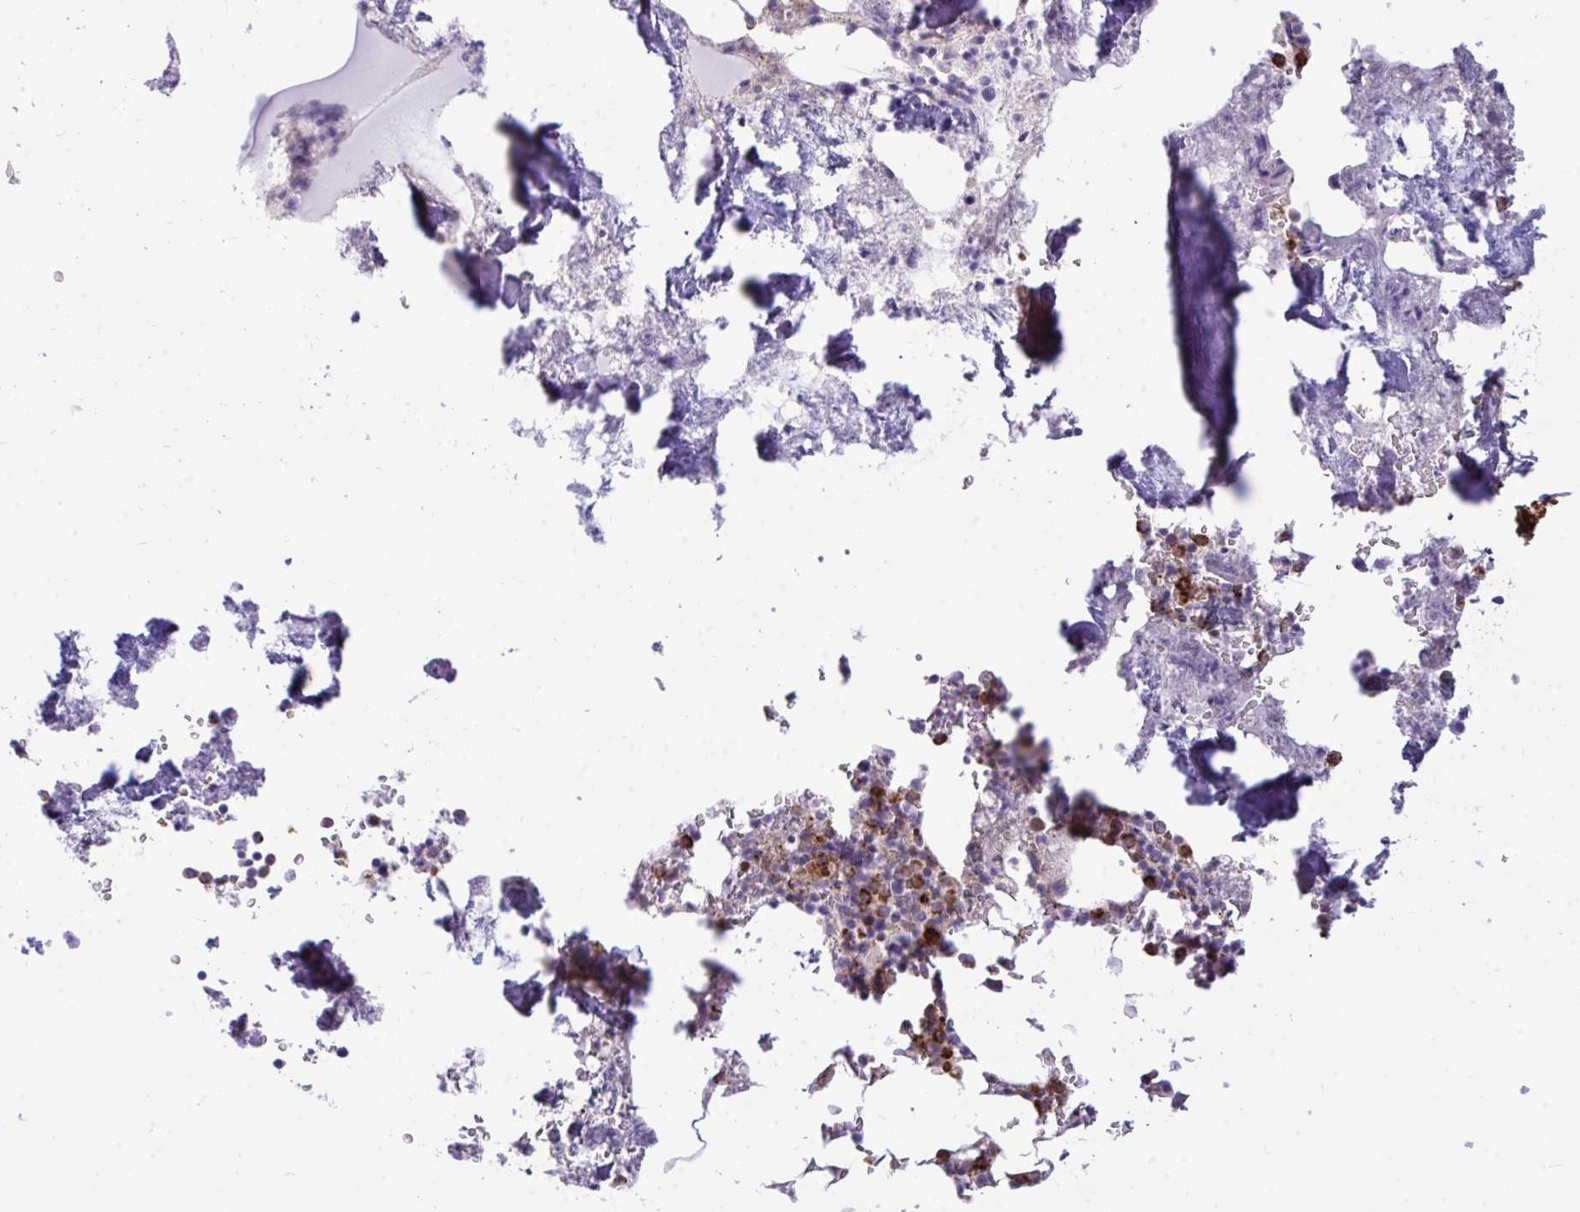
{"staining": {"intensity": "strong", "quantity": "<25%", "location": "cytoplasmic/membranous"}, "tissue": "bone marrow", "cell_type": "Hematopoietic cells", "image_type": "normal", "snomed": [{"axis": "morphology", "description": "Normal tissue, NOS"}, {"axis": "topography", "description": "Bone marrow"}], "caption": "This is a photomicrograph of immunohistochemistry (IHC) staining of normal bone marrow, which shows strong positivity in the cytoplasmic/membranous of hematopoietic cells.", "gene": "ARHGAP42", "patient": {"sex": "female", "age": 42}}